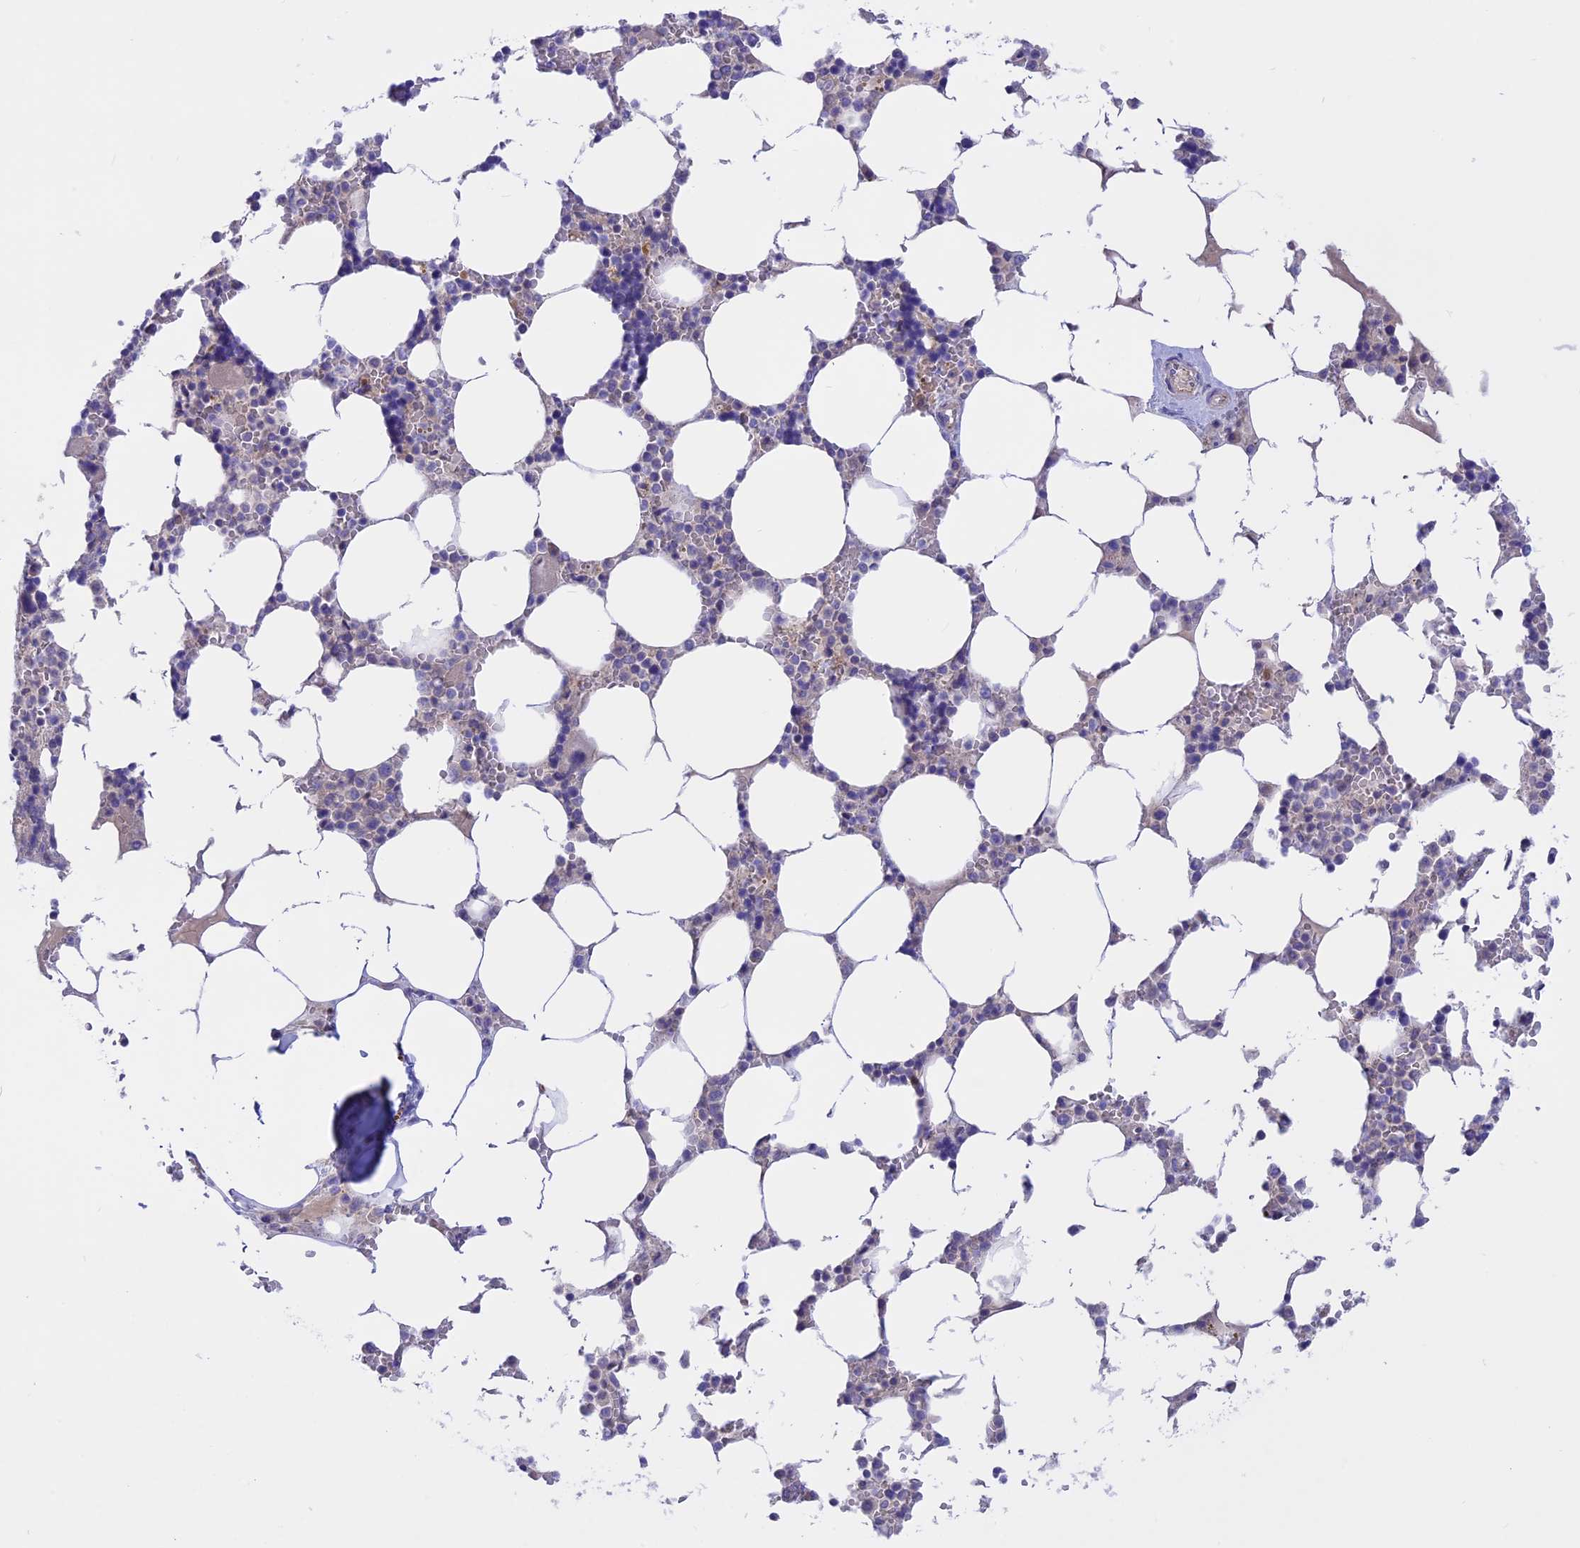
{"staining": {"intensity": "moderate", "quantity": "<25%", "location": "cytoplasmic/membranous"}, "tissue": "bone marrow", "cell_type": "Hematopoietic cells", "image_type": "normal", "snomed": [{"axis": "morphology", "description": "Normal tissue, NOS"}, {"axis": "topography", "description": "Bone marrow"}], "caption": "Immunohistochemistry photomicrograph of benign bone marrow: bone marrow stained using immunohistochemistry (IHC) reveals low levels of moderate protein expression localized specifically in the cytoplasmic/membranous of hematopoietic cells, appearing as a cytoplasmic/membranous brown color.", "gene": "TMEM138", "patient": {"sex": "male", "age": 64}}